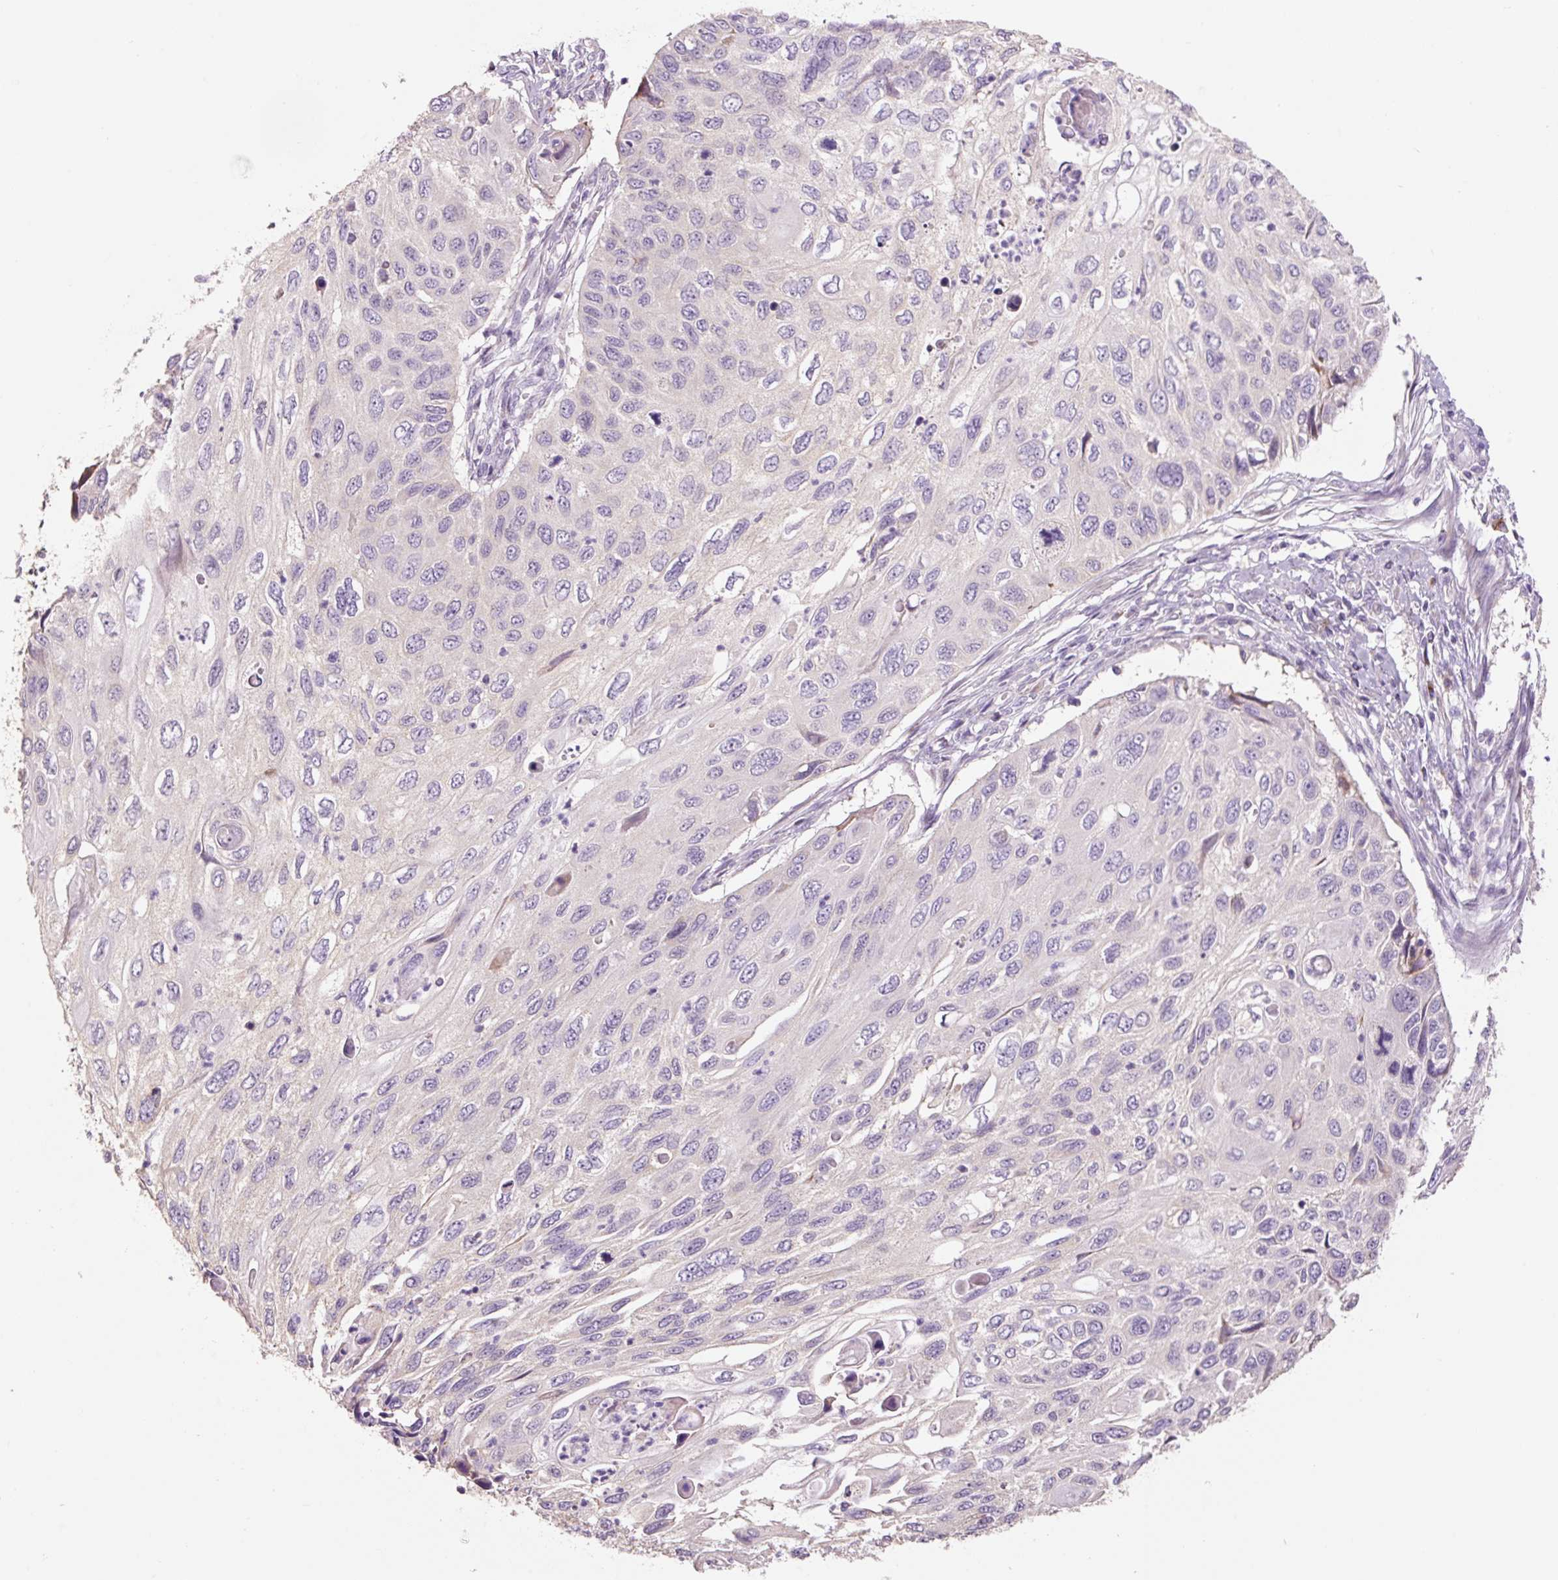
{"staining": {"intensity": "negative", "quantity": "none", "location": "none"}, "tissue": "cervical cancer", "cell_type": "Tumor cells", "image_type": "cancer", "snomed": [{"axis": "morphology", "description": "Squamous cell carcinoma, NOS"}, {"axis": "topography", "description": "Cervix"}], "caption": "An image of cervical cancer (squamous cell carcinoma) stained for a protein shows no brown staining in tumor cells. (Stains: DAB (3,3'-diaminobenzidine) immunohistochemistry (IHC) with hematoxylin counter stain, Microscopy: brightfield microscopy at high magnification).", "gene": "HAX1", "patient": {"sex": "female", "age": 70}}